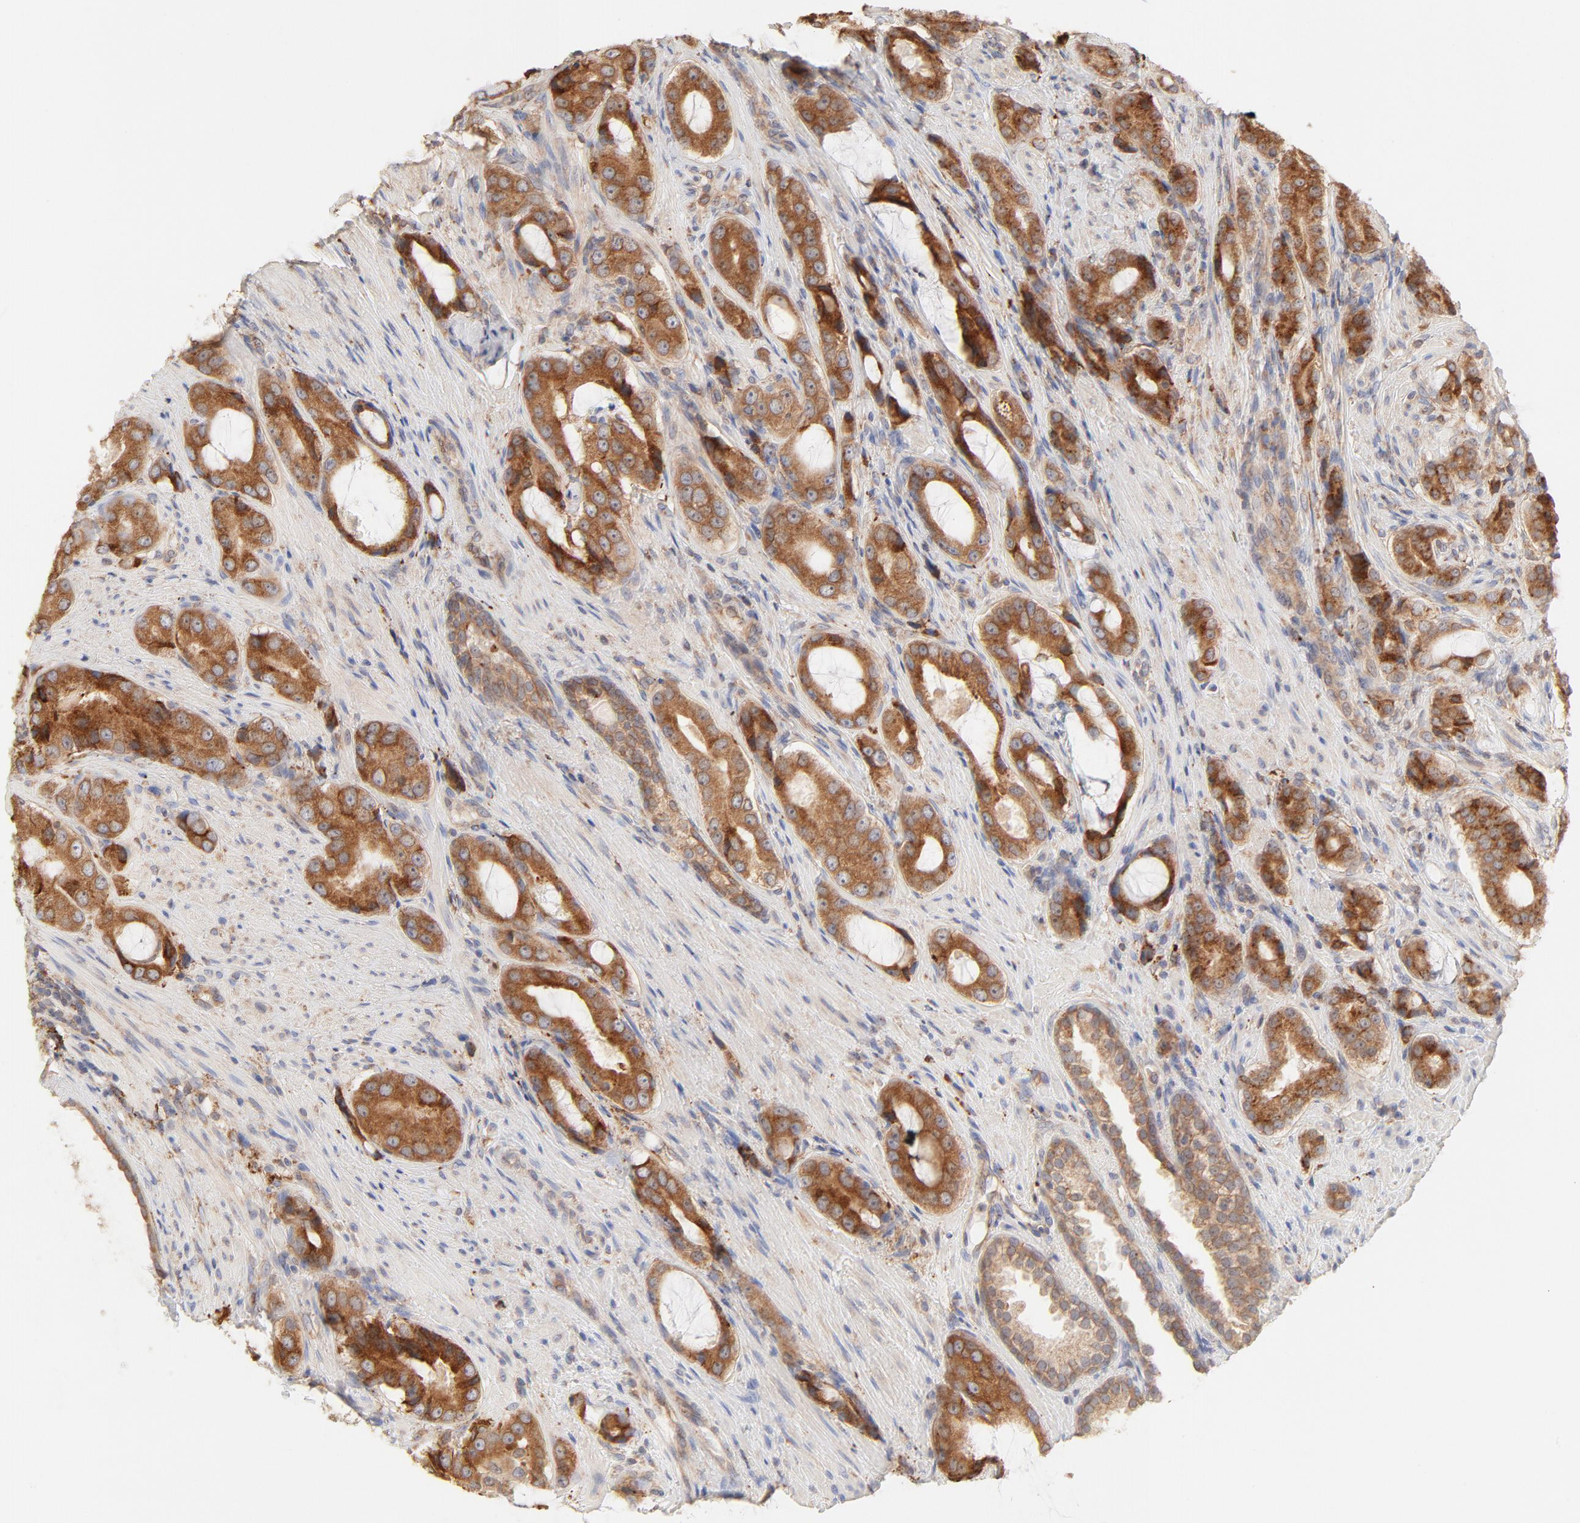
{"staining": {"intensity": "strong", "quantity": ">75%", "location": "cytoplasmic/membranous"}, "tissue": "prostate cancer", "cell_type": "Tumor cells", "image_type": "cancer", "snomed": [{"axis": "morphology", "description": "Adenocarcinoma, High grade"}, {"axis": "topography", "description": "Prostate"}], "caption": "IHC (DAB) staining of prostate cancer (high-grade adenocarcinoma) displays strong cytoplasmic/membranous protein expression in approximately >75% of tumor cells. (DAB IHC with brightfield microscopy, high magnification).", "gene": "PARP12", "patient": {"sex": "male", "age": 72}}